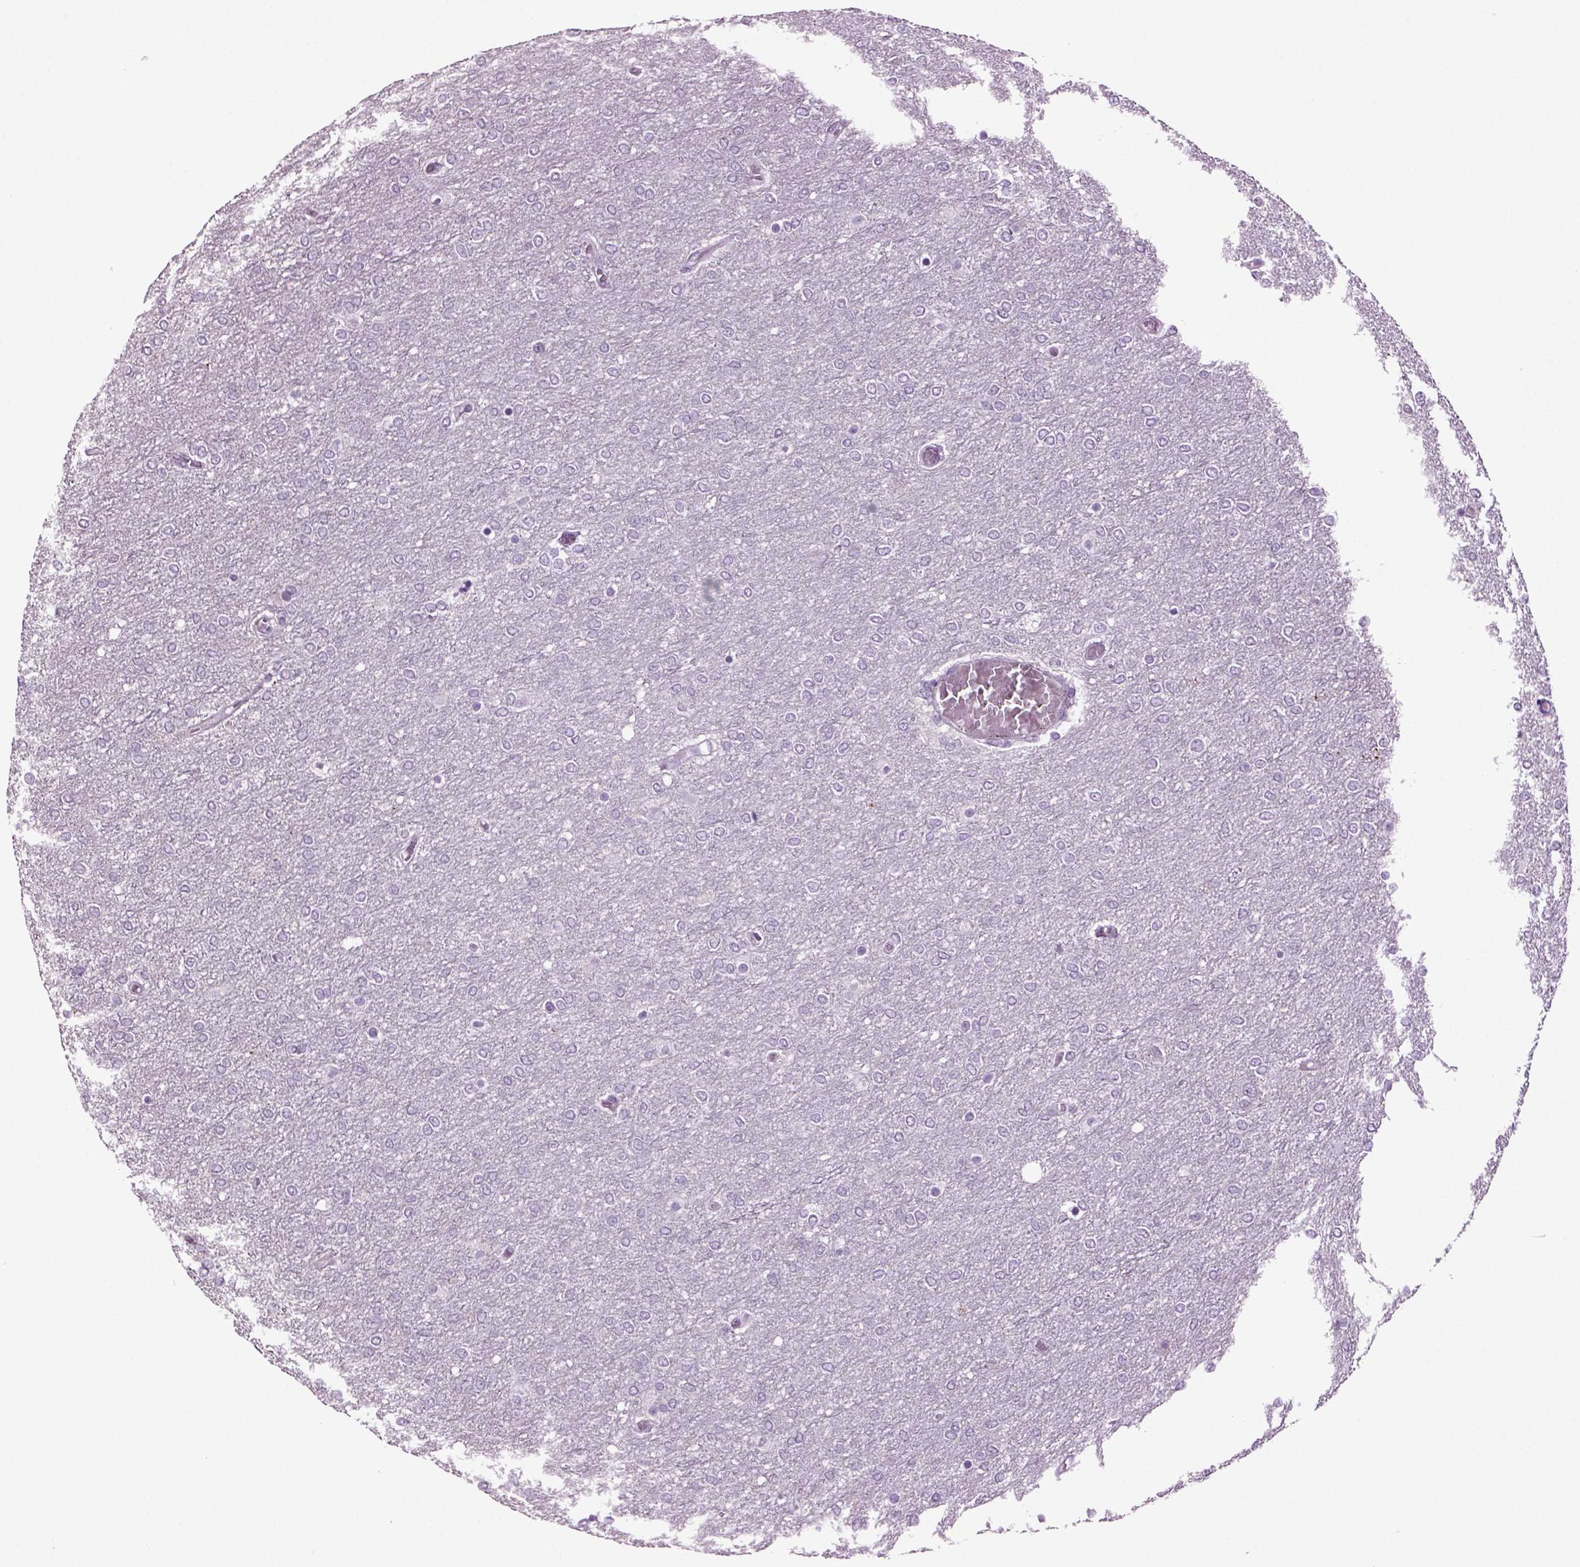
{"staining": {"intensity": "negative", "quantity": "none", "location": "none"}, "tissue": "glioma", "cell_type": "Tumor cells", "image_type": "cancer", "snomed": [{"axis": "morphology", "description": "Glioma, malignant, High grade"}, {"axis": "topography", "description": "Brain"}], "caption": "Protein analysis of glioma reveals no significant staining in tumor cells. (Brightfield microscopy of DAB (3,3'-diaminobenzidine) immunohistochemistry (IHC) at high magnification).", "gene": "SLC17A6", "patient": {"sex": "female", "age": 61}}